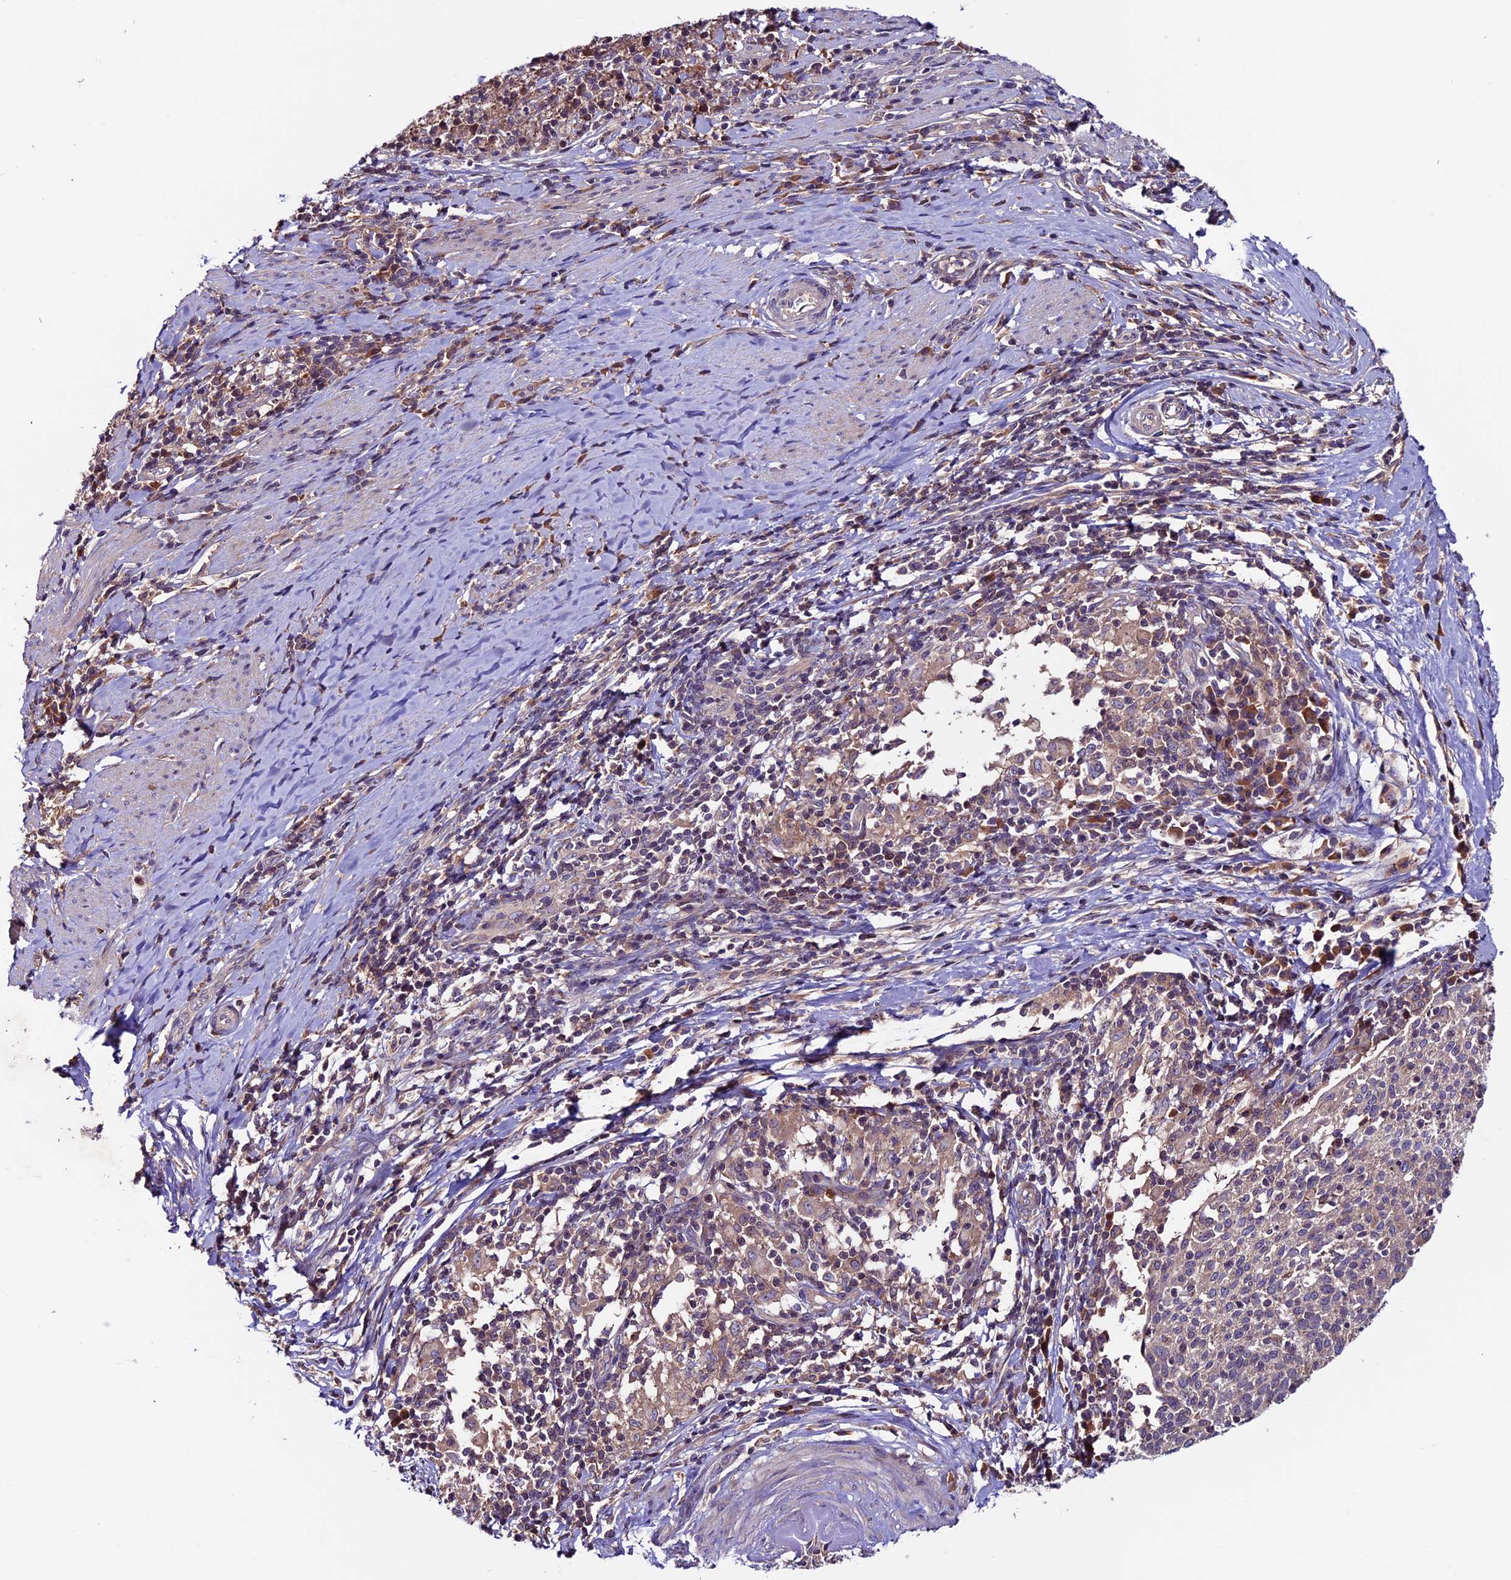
{"staining": {"intensity": "negative", "quantity": "none", "location": "none"}, "tissue": "cervical cancer", "cell_type": "Tumor cells", "image_type": "cancer", "snomed": [{"axis": "morphology", "description": "Squamous cell carcinoma, NOS"}, {"axis": "topography", "description": "Cervix"}], "caption": "An image of squamous cell carcinoma (cervical) stained for a protein reveals no brown staining in tumor cells.", "gene": "ZNF598", "patient": {"sex": "female", "age": 52}}